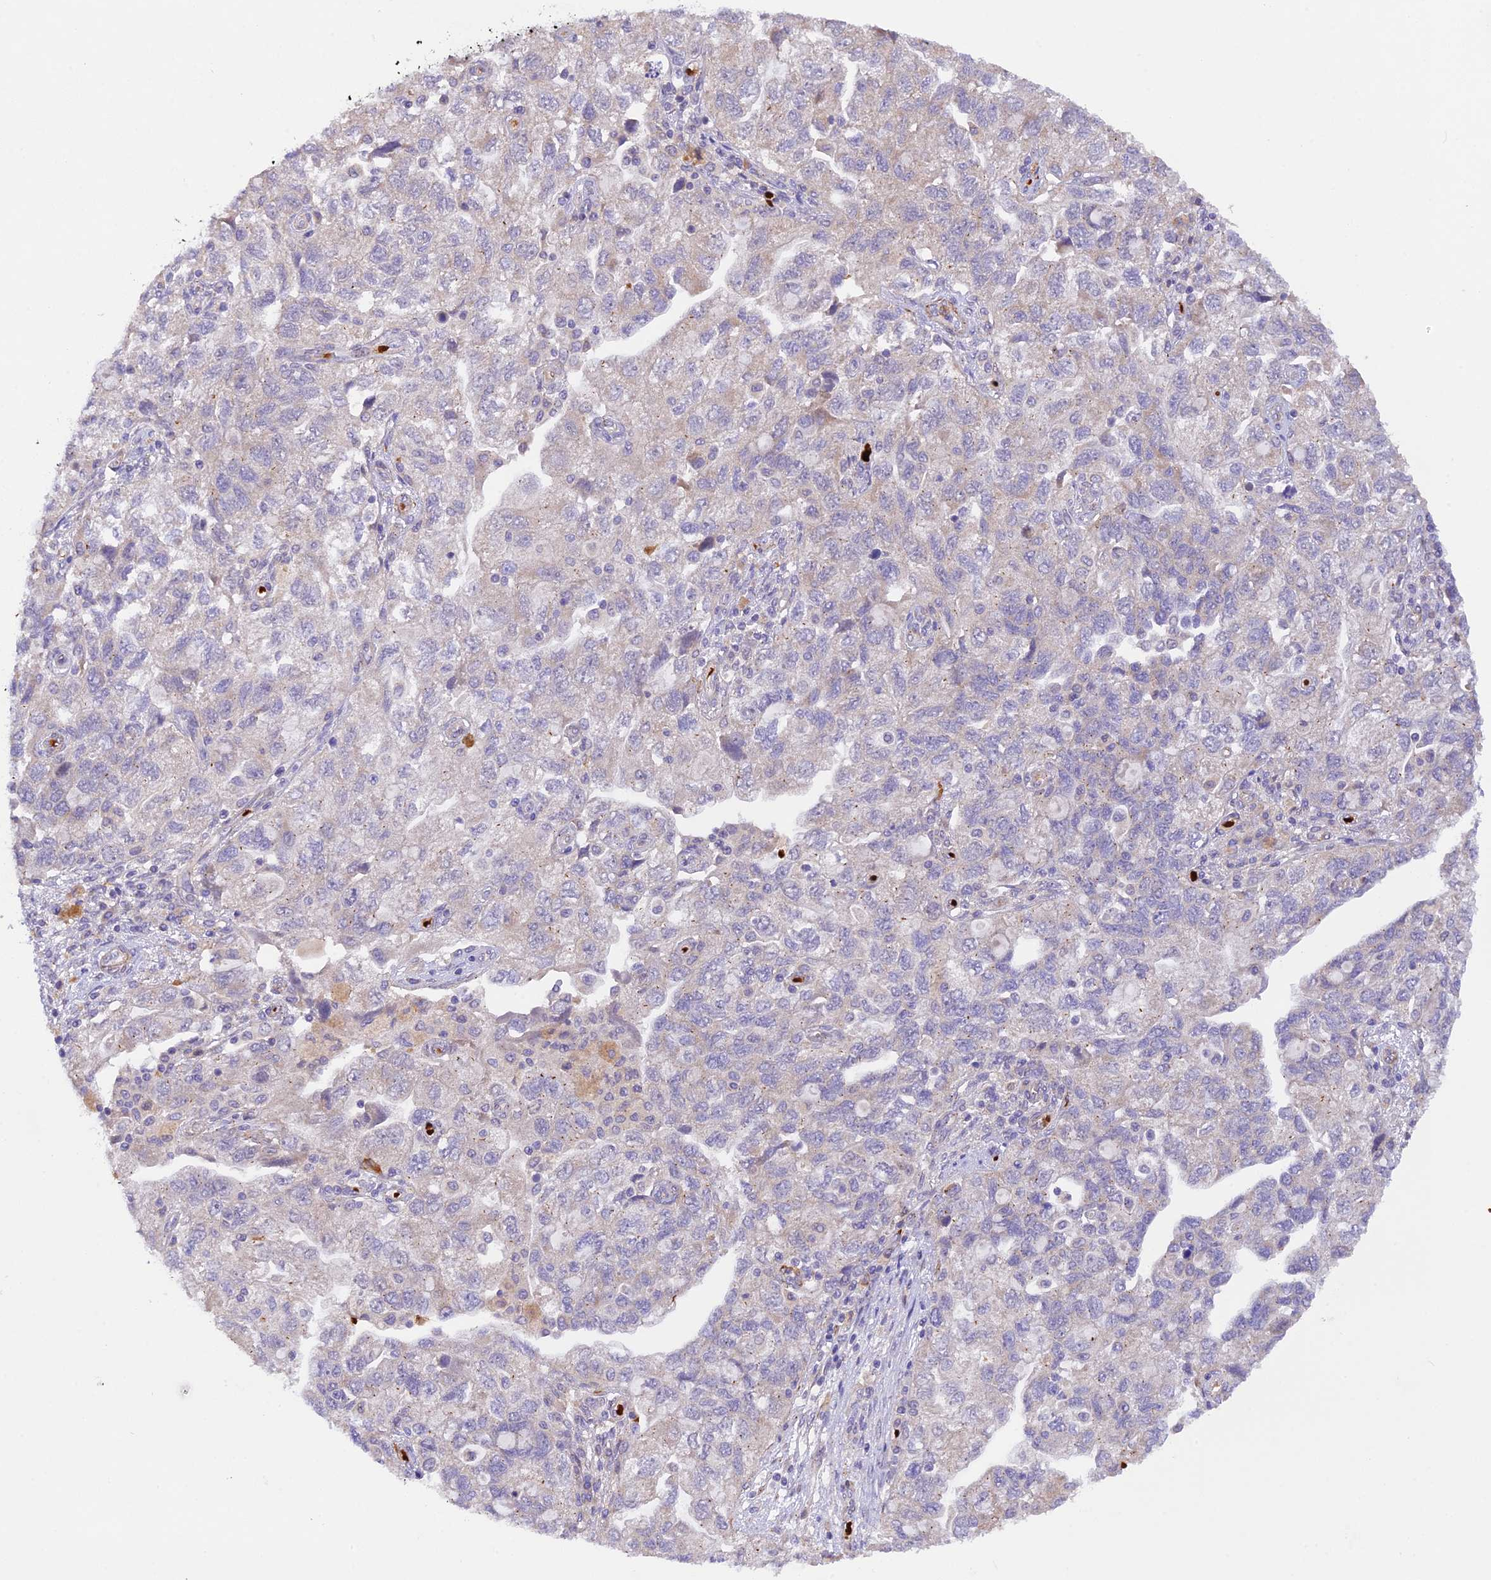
{"staining": {"intensity": "negative", "quantity": "none", "location": "none"}, "tissue": "ovarian cancer", "cell_type": "Tumor cells", "image_type": "cancer", "snomed": [{"axis": "morphology", "description": "Carcinoma, NOS"}, {"axis": "morphology", "description": "Cystadenocarcinoma, serous, NOS"}, {"axis": "topography", "description": "Ovary"}], "caption": "Human ovarian serous cystadenocarcinoma stained for a protein using IHC reveals no expression in tumor cells.", "gene": "WDFY4", "patient": {"sex": "female", "age": 69}}